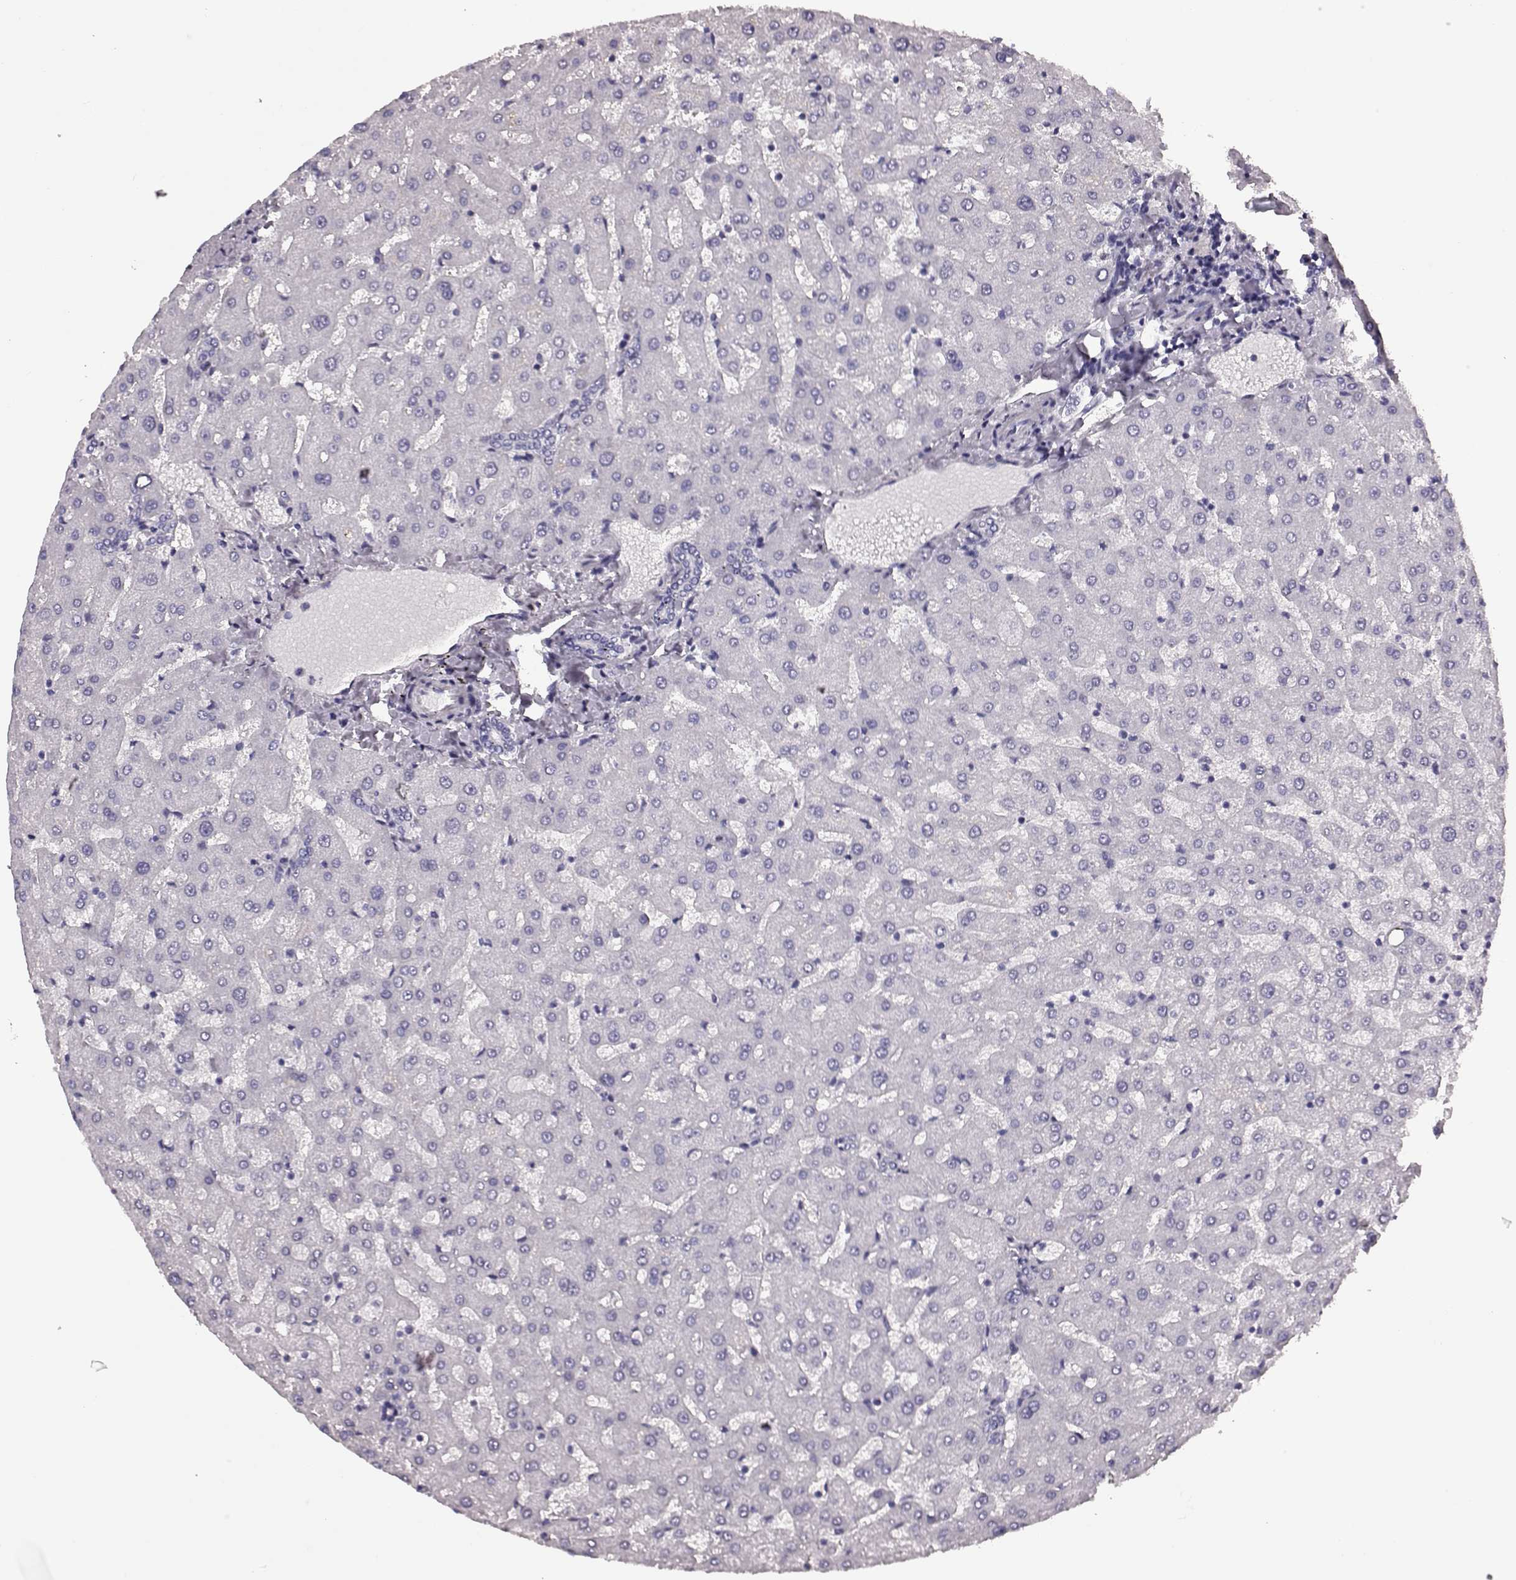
{"staining": {"intensity": "negative", "quantity": "none", "location": "none"}, "tissue": "liver", "cell_type": "Cholangiocytes", "image_type": "normal", "snomed": [{"axis": "morphology", "description": "Normal tissue, NOS"}, {"axis": "topography", "description": "Liver"}], "caption": "Immunohistochemistry (IHC) image of unremarkable liver stained for a protein (brown), which exhibits no expression in cholangiocytes. Brightfield microscopy of immunohistochemistry stained with DAB (brown) and hematoxylin (blue), captured at high magnification.", "gene": "AIPL1", "patient": {"sex": "female", "age": 50}}